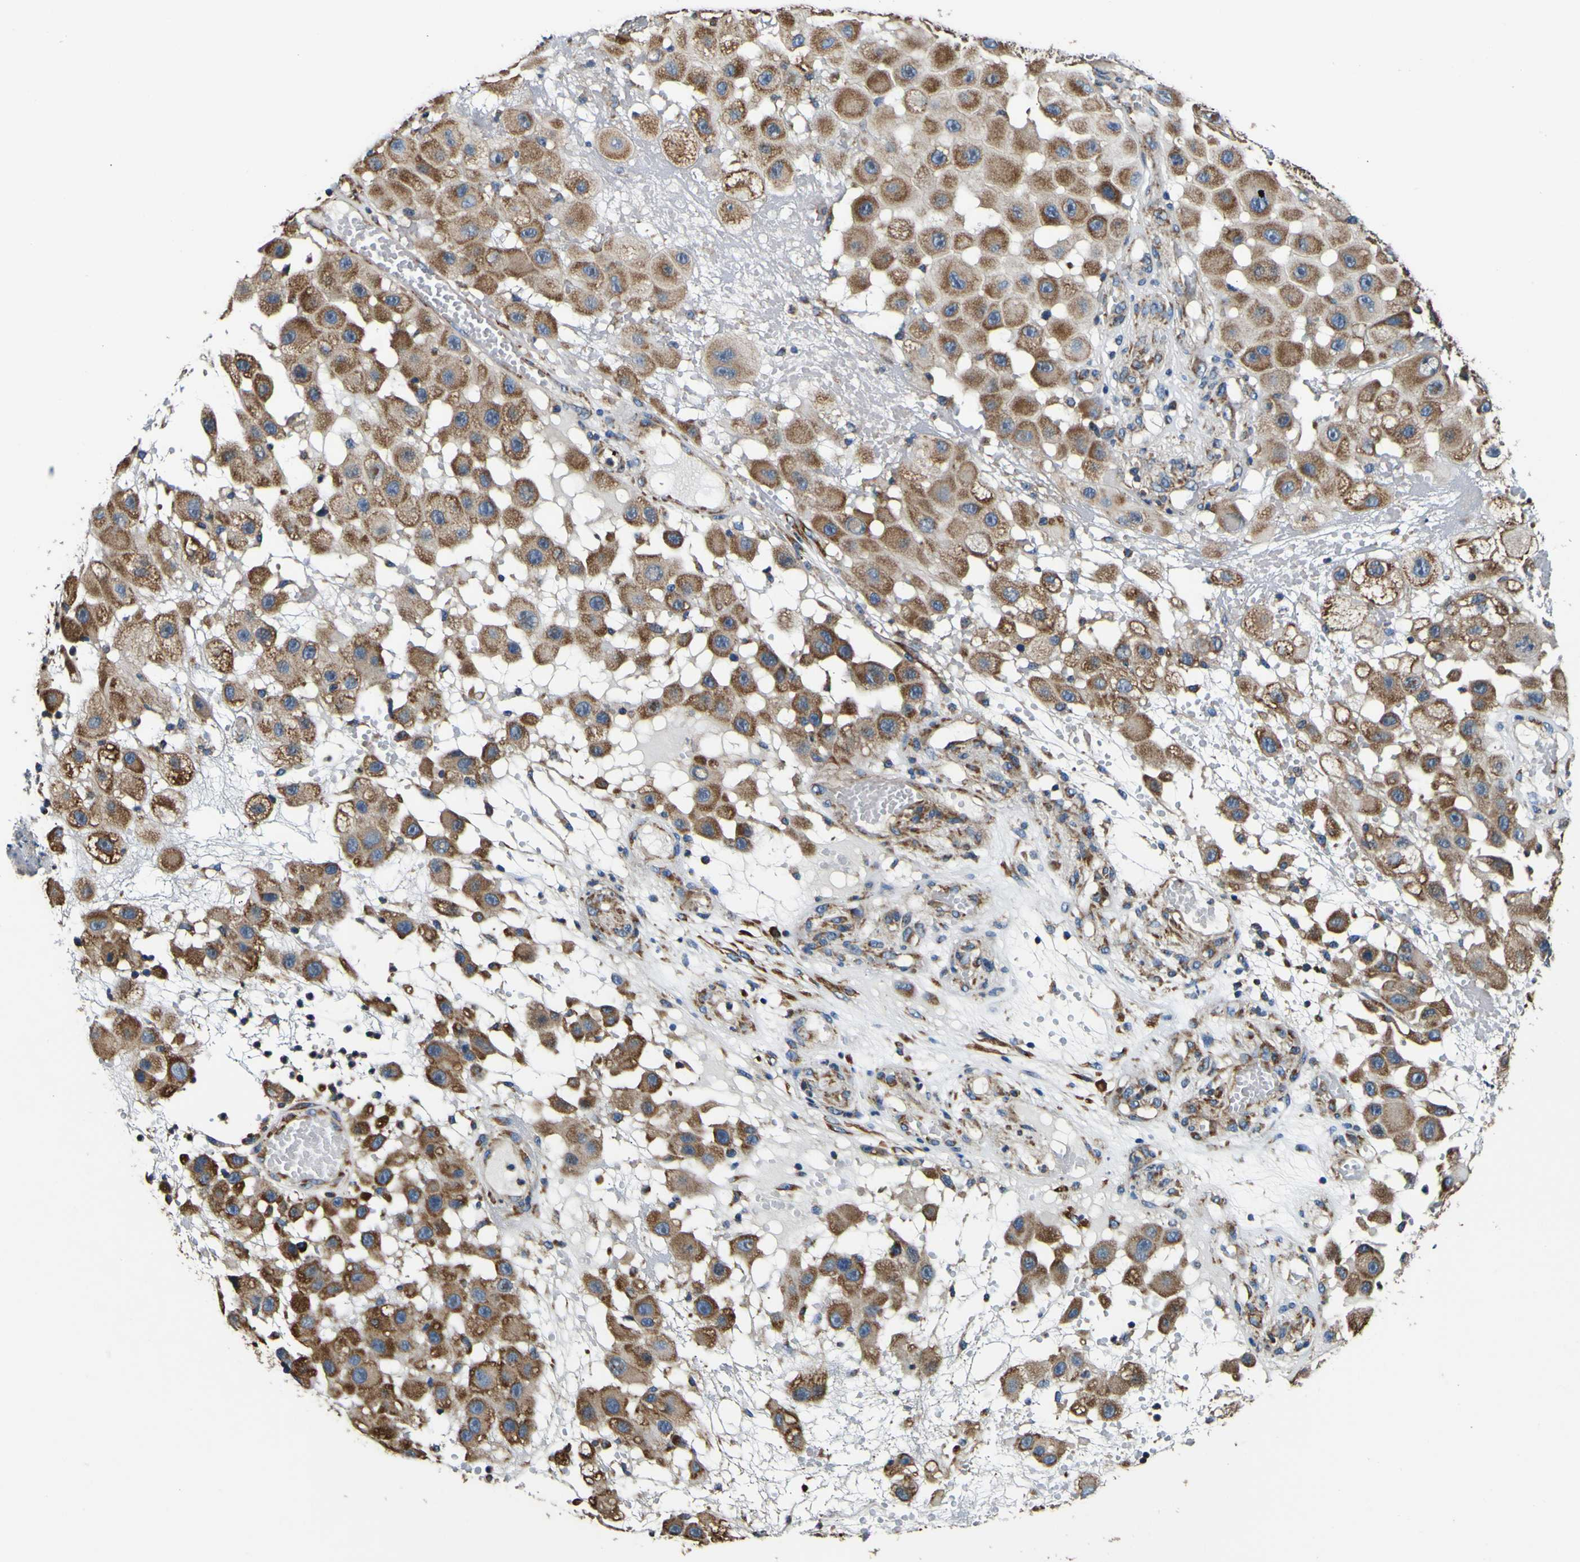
{"staining": {"intensity": "moderate", "quantity": ">75%", "location": "cytoplasmic/membranous"}, "tissue": "melanoma", "cell_type": "Tumor cells", "image_type": "cancer", "snomed": [{"axis": "morphology", "description": "Malignant melanoma, NOS"}, {"axis": "topography", "description": "Skin"}], "caption": "Melanoma stained with a protein marker exhibits moderate staining in tumor cells.", "gene": "INPP5A", "patient": {"sex": "female", "age": 81}}